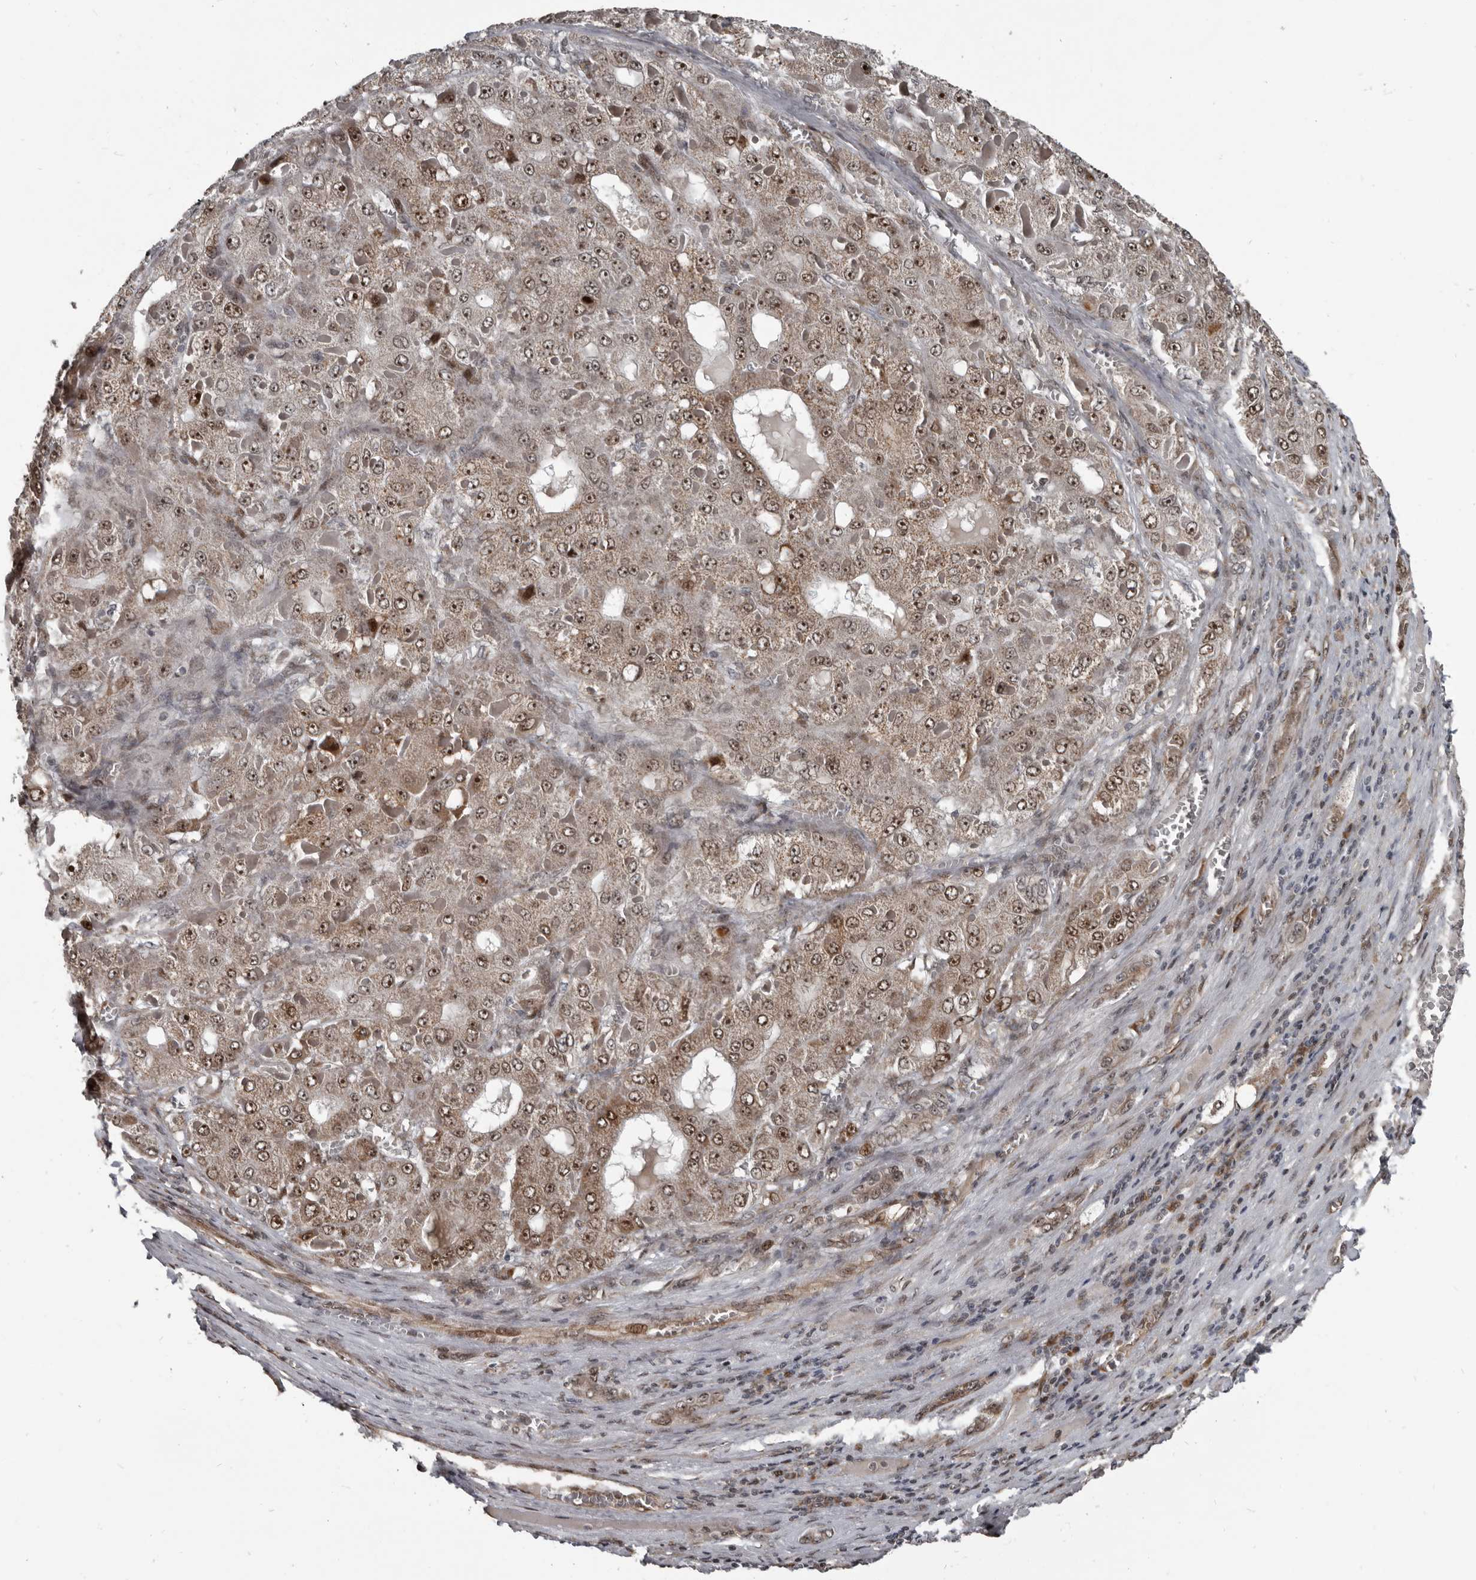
{"staining": {"intensity": "moderate", "quantity": "25%-75%", "location": "cytoplasmic/membranous,nuclear"}, "tissue": "liver cancer", "cell_type": "Tumor cells", "image_type": "cancer", "snomed": [{"axis": "morphology", "description": "Carcinoma, Hepatocellular, NOS"}, {"axis": "topography", "description": "Liver"}], "caption": "Protein expression analysis of human liver cancer reveals moderate cytoplasmic/membranous and nuclear expression in about 25%-75% of tumor cells.", "gene": "CHD1L", "patient": {"sex": "female", "age": 73}}